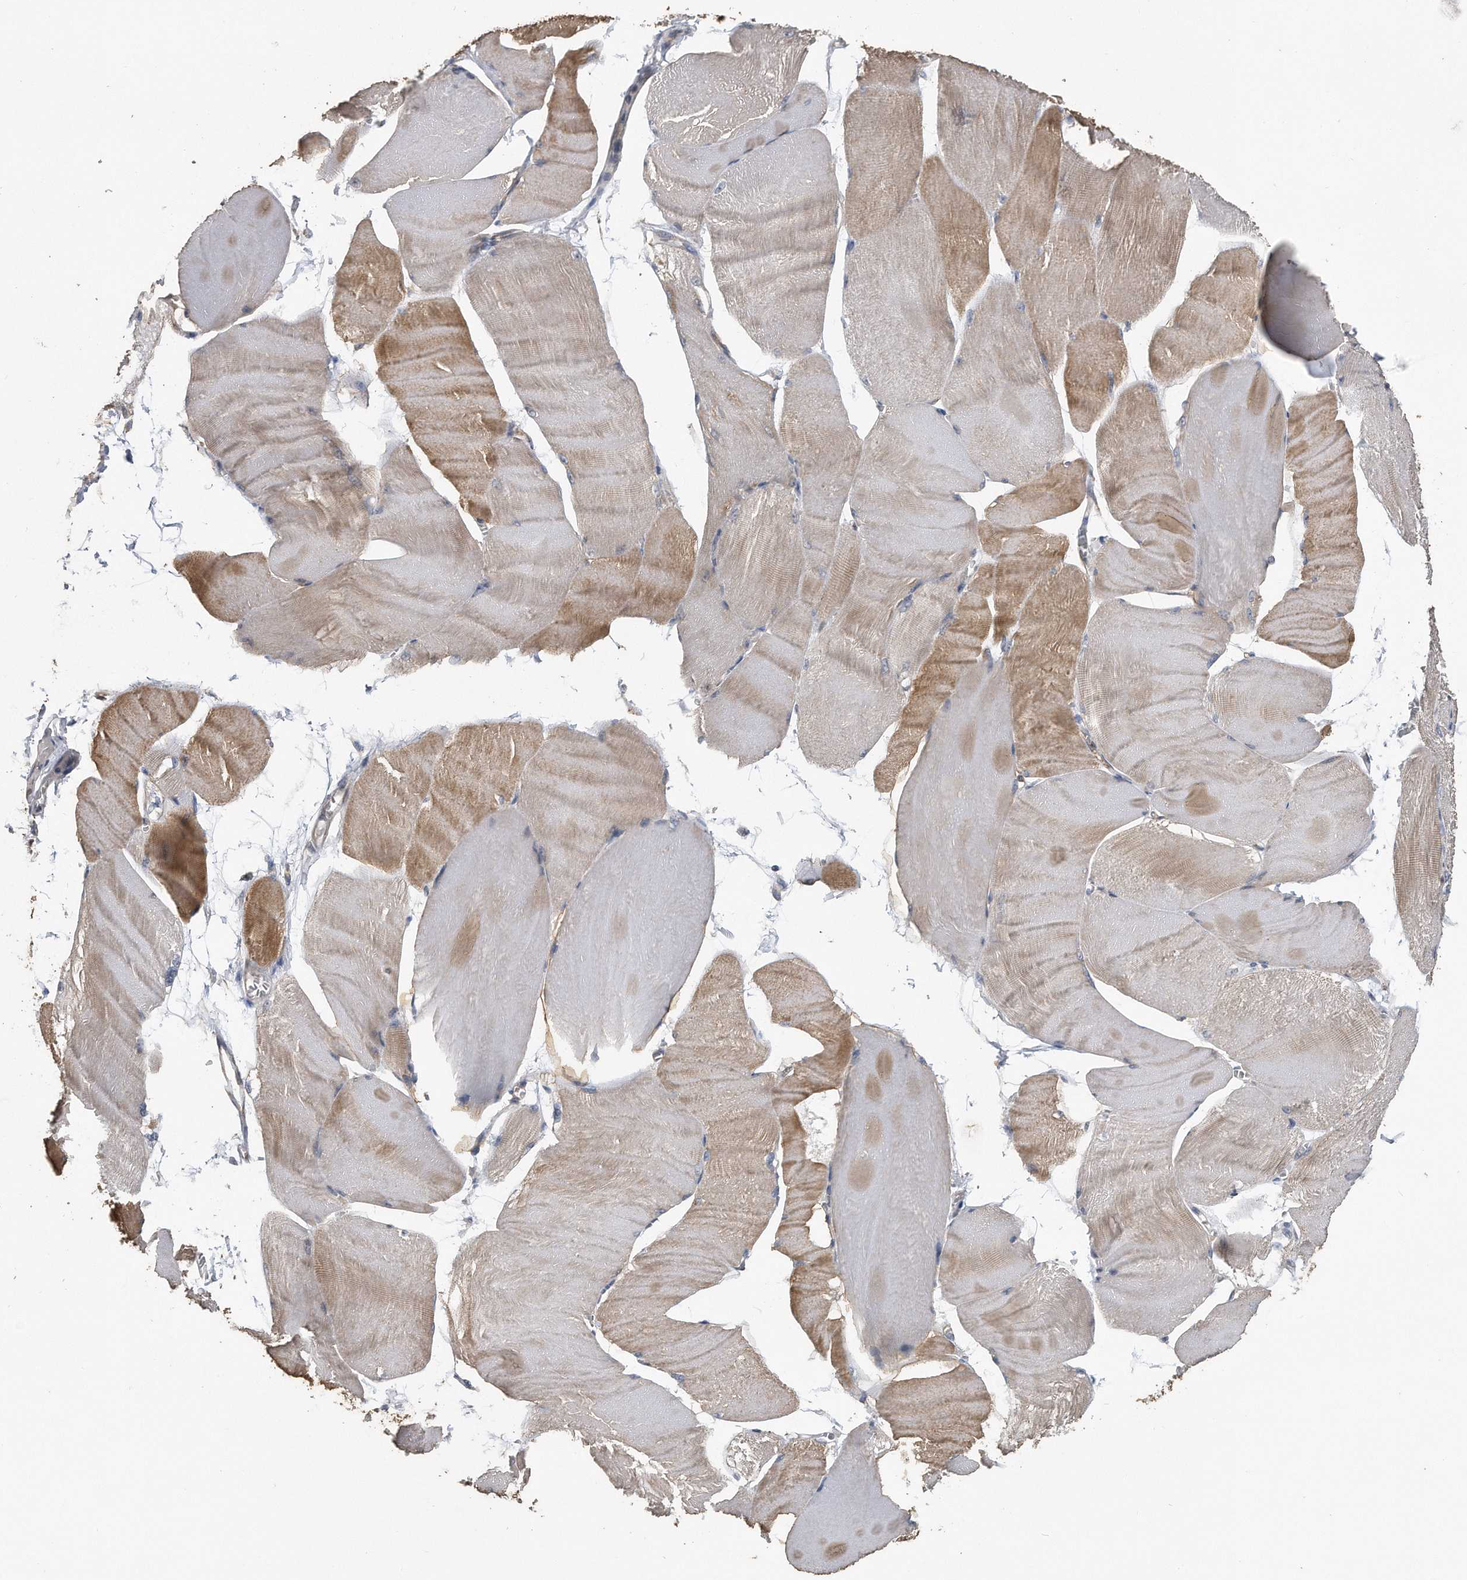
{"staining": {"intensity": "moderate", "quantity": "25%-75%", "location": "cytoplasmic/membranous"}, "tissue": "skeletal muscle", "cell_type": "Myocytes", "image_type": "normal", "snomed": [{"axis": "morphology", "description": "Normal tissue, NOS"}, {"axis": "morphology", "description": "Basal cell carcinoma"}, {"axis": "topography", "description": "Skeletal muscle"}], "caption": "This image exhibits unremarkable skeletal muscle stained with IHC to label a protein in brown. The cytoplasmic/membranous of myocytes show moderate positivity for the protein. Nuclei are counter-stained blue.", "gene": "PCLO", "patient": {"sex": "female", "age": 64}}